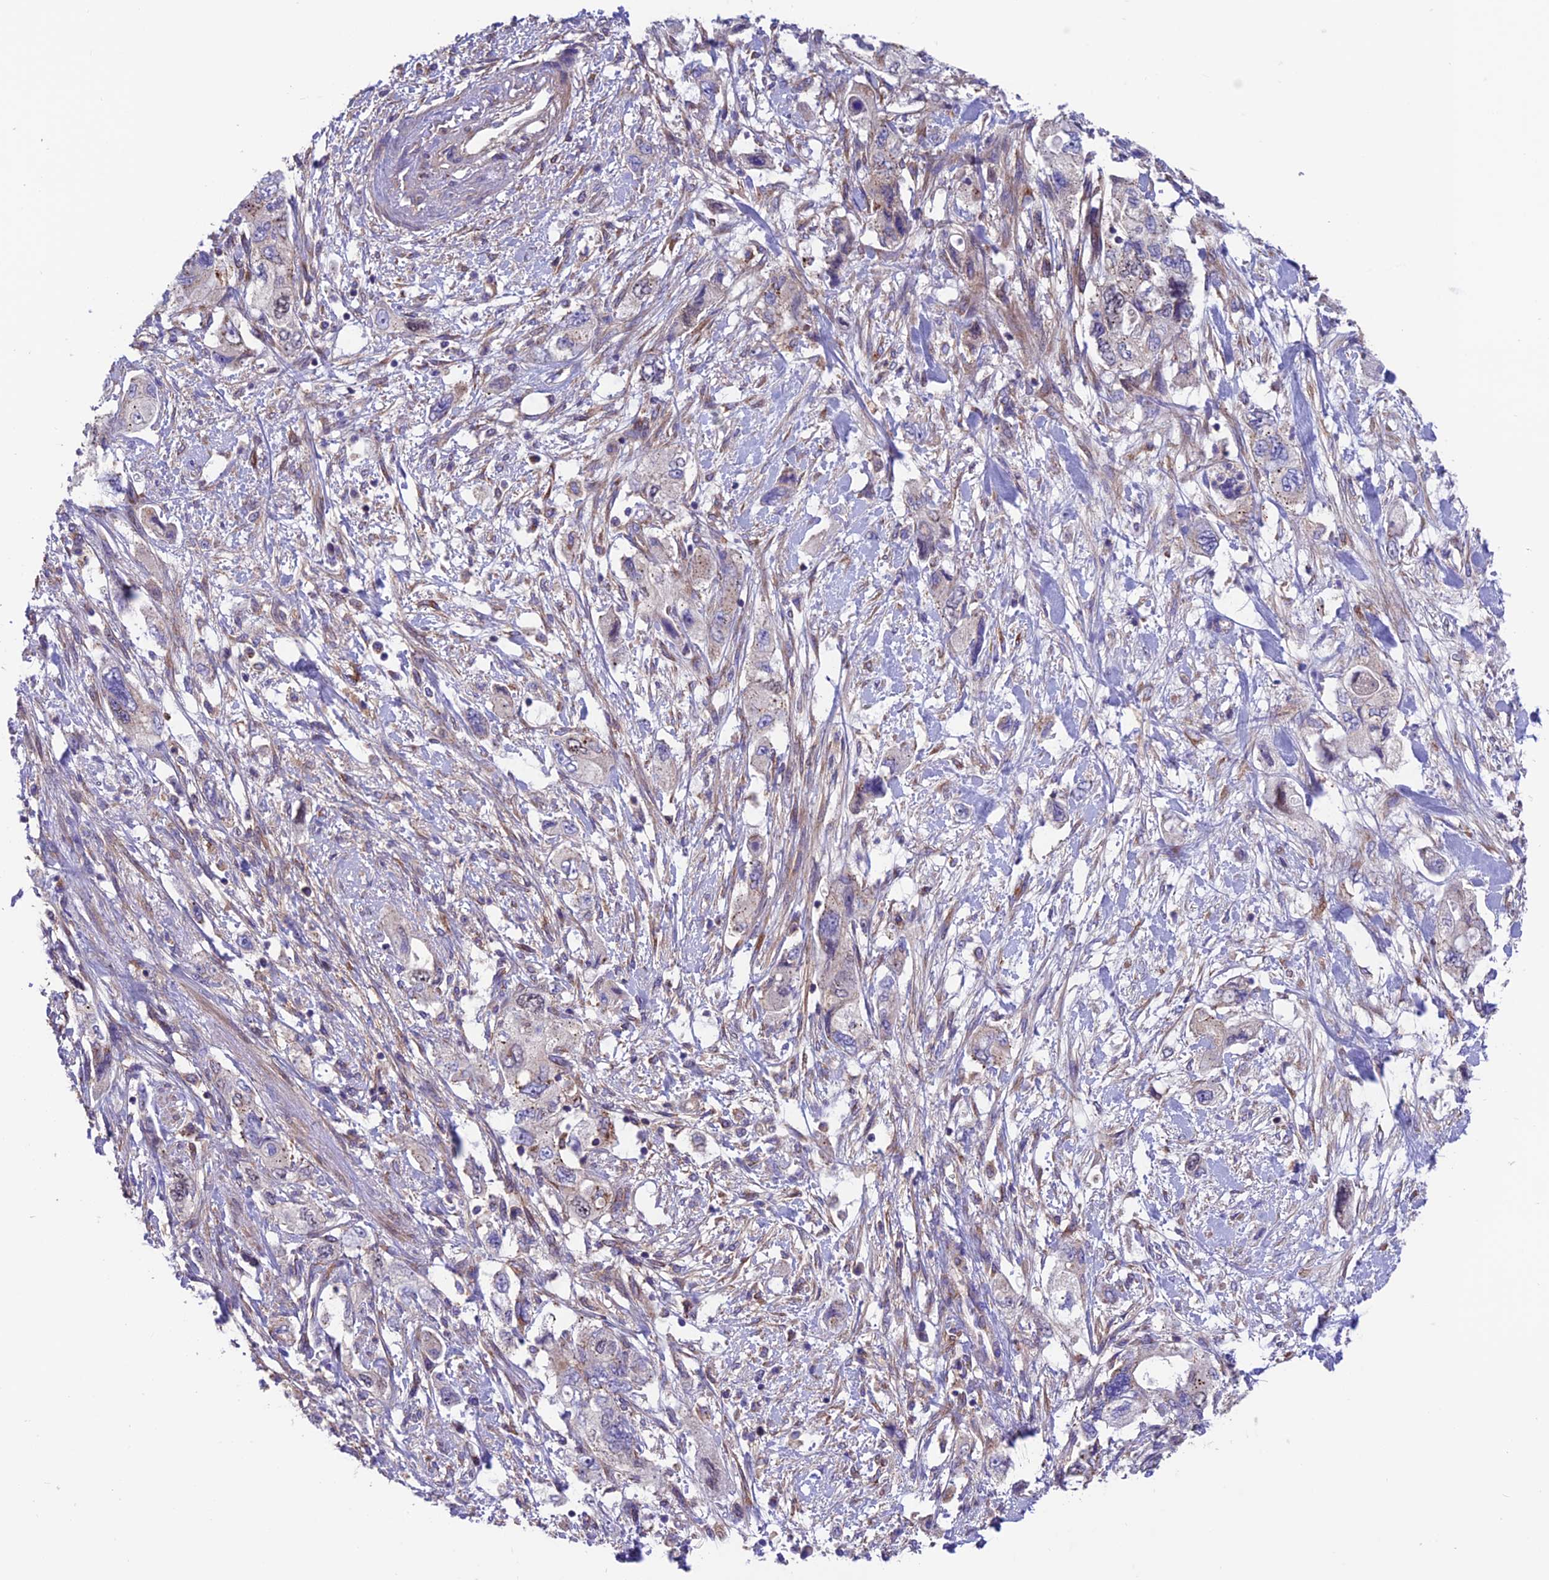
{"staining": {"intensity": "negative", "quantity": "none", "location": "none"}, "tissue": "pancreatic cancer", "cell_type": "Tumor cells", "image_type": "cancer", "snomed": [{"axis": "morphology", "description": "Adenocarcinoma, NOS"}, {"axis": "topography", "description": "Pancreas"}], "caption": "This is an IHC image of human pancreatic cancer. There is no expression in tumor cells.", "gene": "VPS16", "patient": {"sex": "female", "age": 73}}